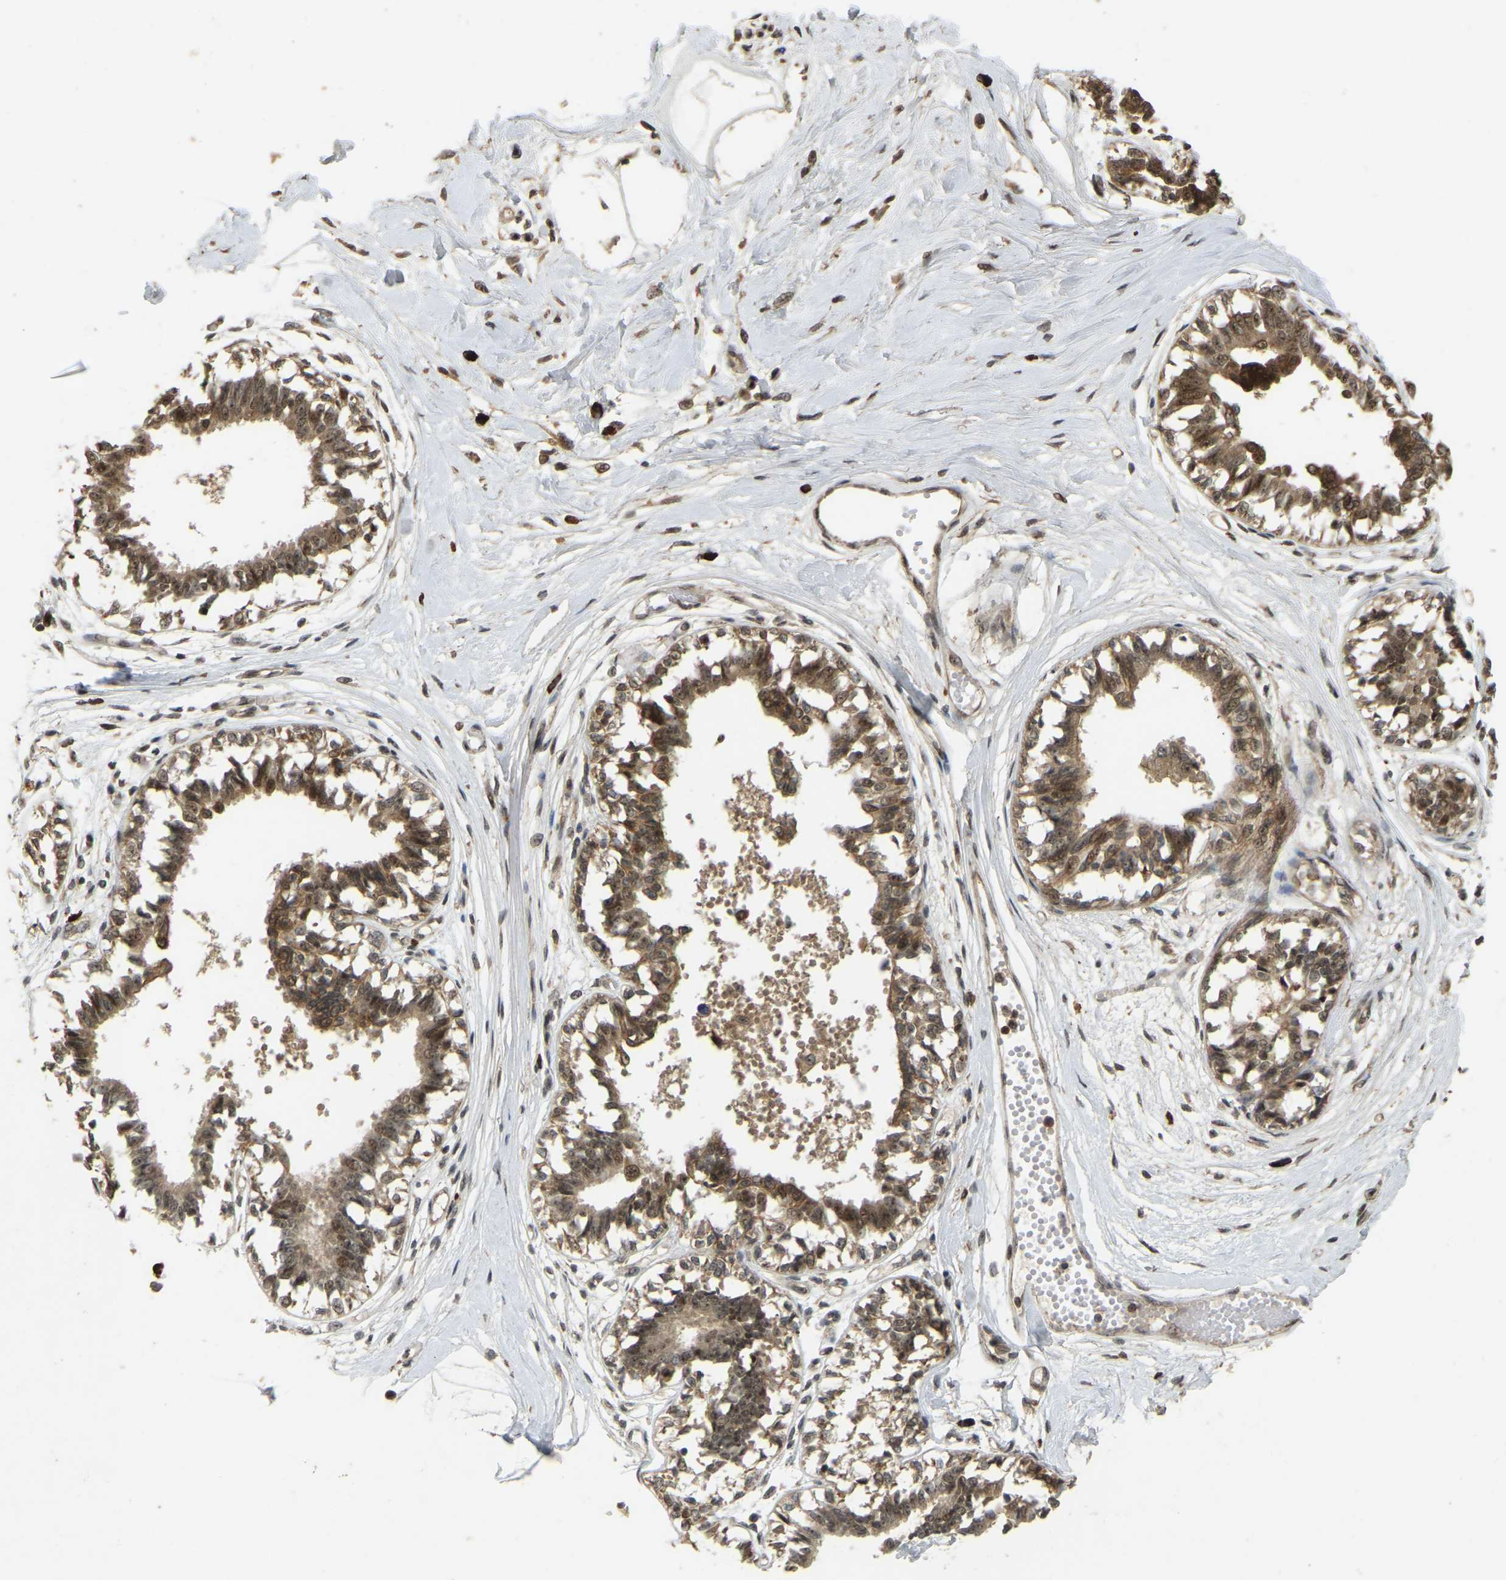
{"staining": {"intensity": "moderate", "quantity": ">75%", "location": "cytoplasmic/membranous,nuclear"}, "tissue": "breast", "cell_type": "Glandular cells", "image_type": "normal", "snomed": [{"axis": "morphology", "description": "Normal tissue, NOS"}, {"axis": "topography", "description": "Breast"}], "caption": "Protein analysis of benign breast displays moderate cytoplasmic/membranous,nuclear expression in about >75% of glandular cells. (Stains: DAB (3,3'-diaminobenzidine) in brown, nuclei in blue, Microscopy: brightfield microscopy at high magnification).", "gene": "BRF2", "patient": {"sex": "female", "age": 45}}